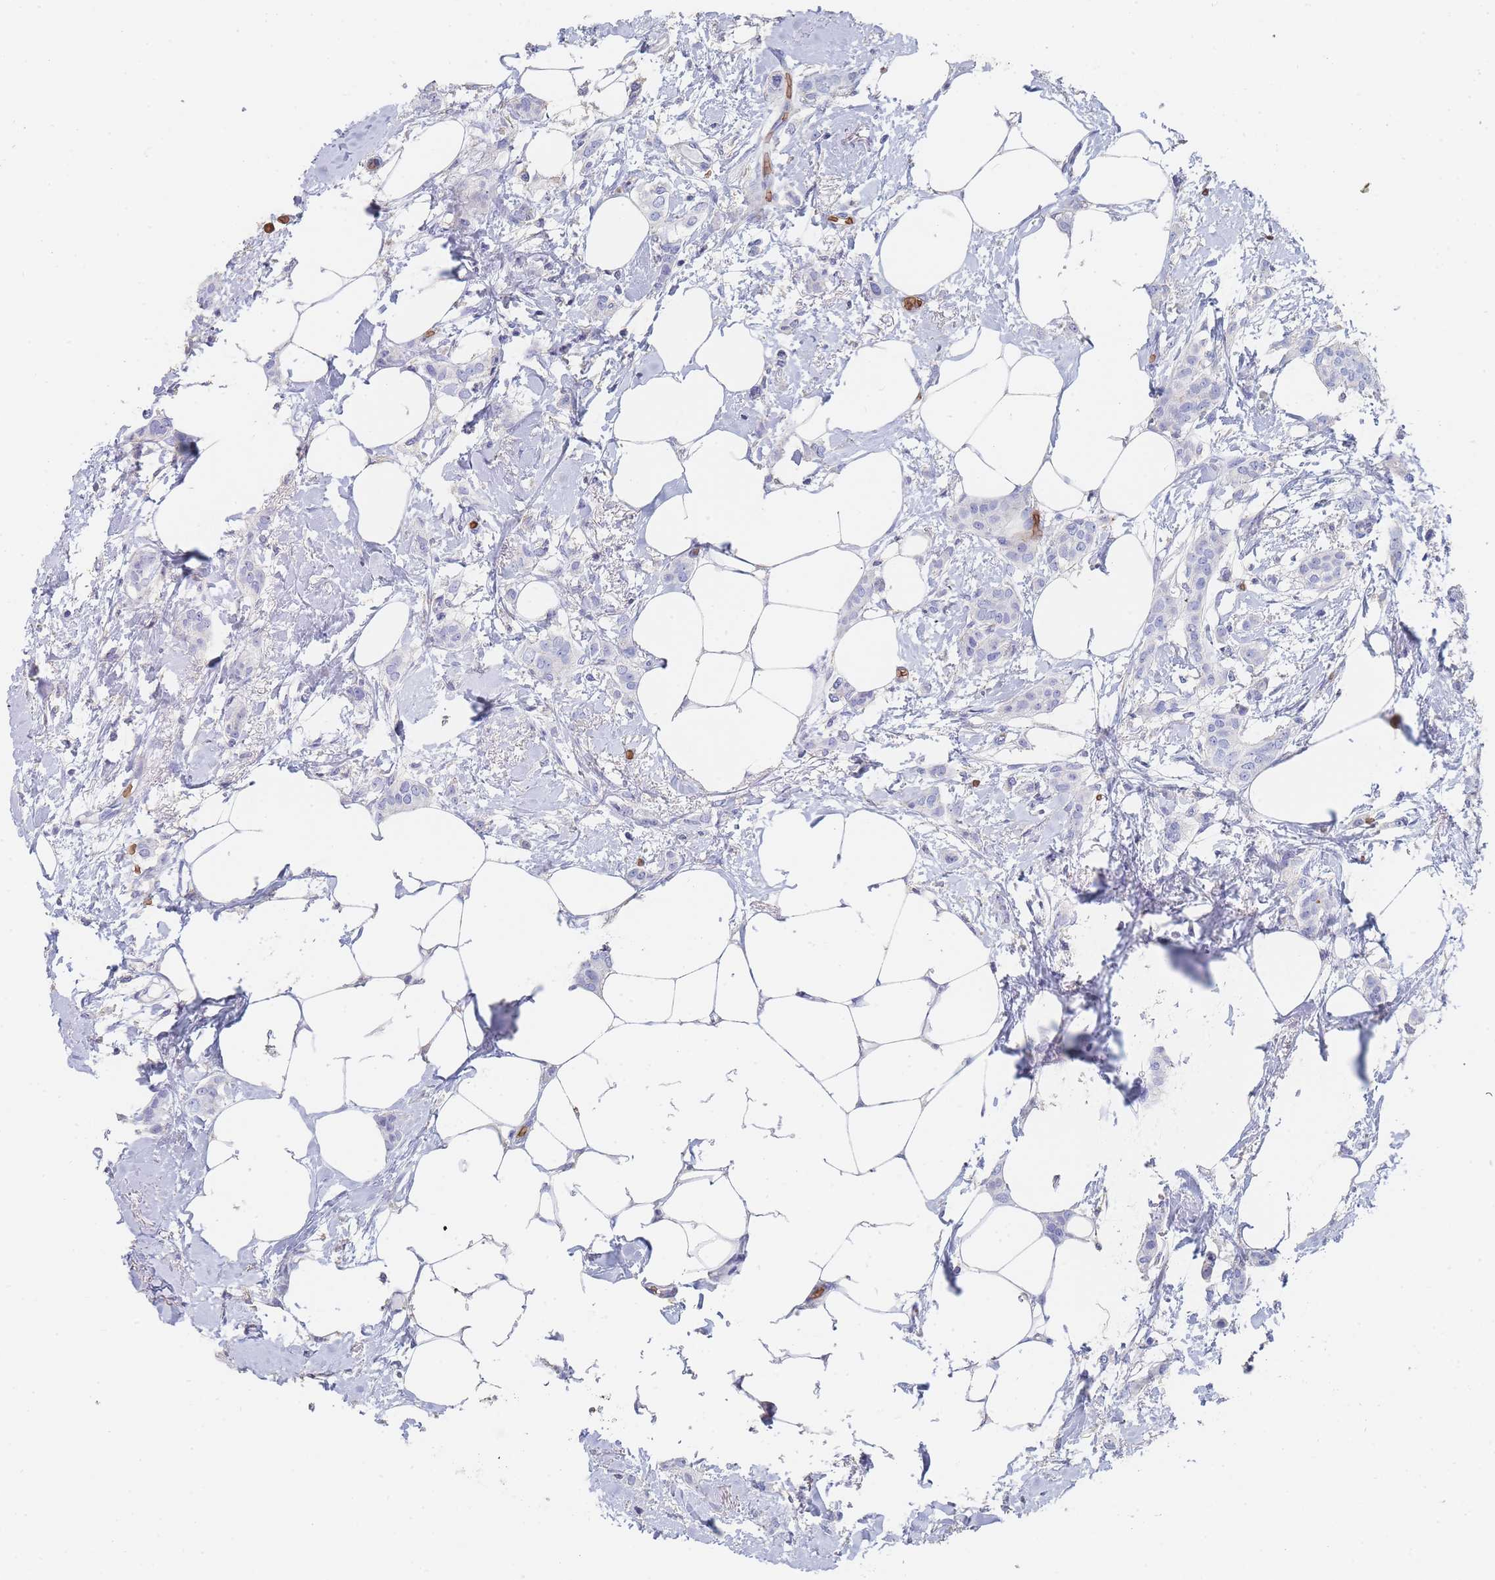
{"staining": {"intensity": "negative", "quantity": "none", "location": "none"}, "tissue": "breast cancer", "cell_type": "Tumor cells", "image_type": "cancer", "snomed": [{"axis": "morphology", "description": "Duct carcinoma"}, {"axis": "topography", "description": "Breast"}], "caption": "Breast cancer was stained to show a protein in brown. There is no significant positivity in tumor cells.", "gene": "SLC2A1", "patient": {"sex": "female", "age": 72}}